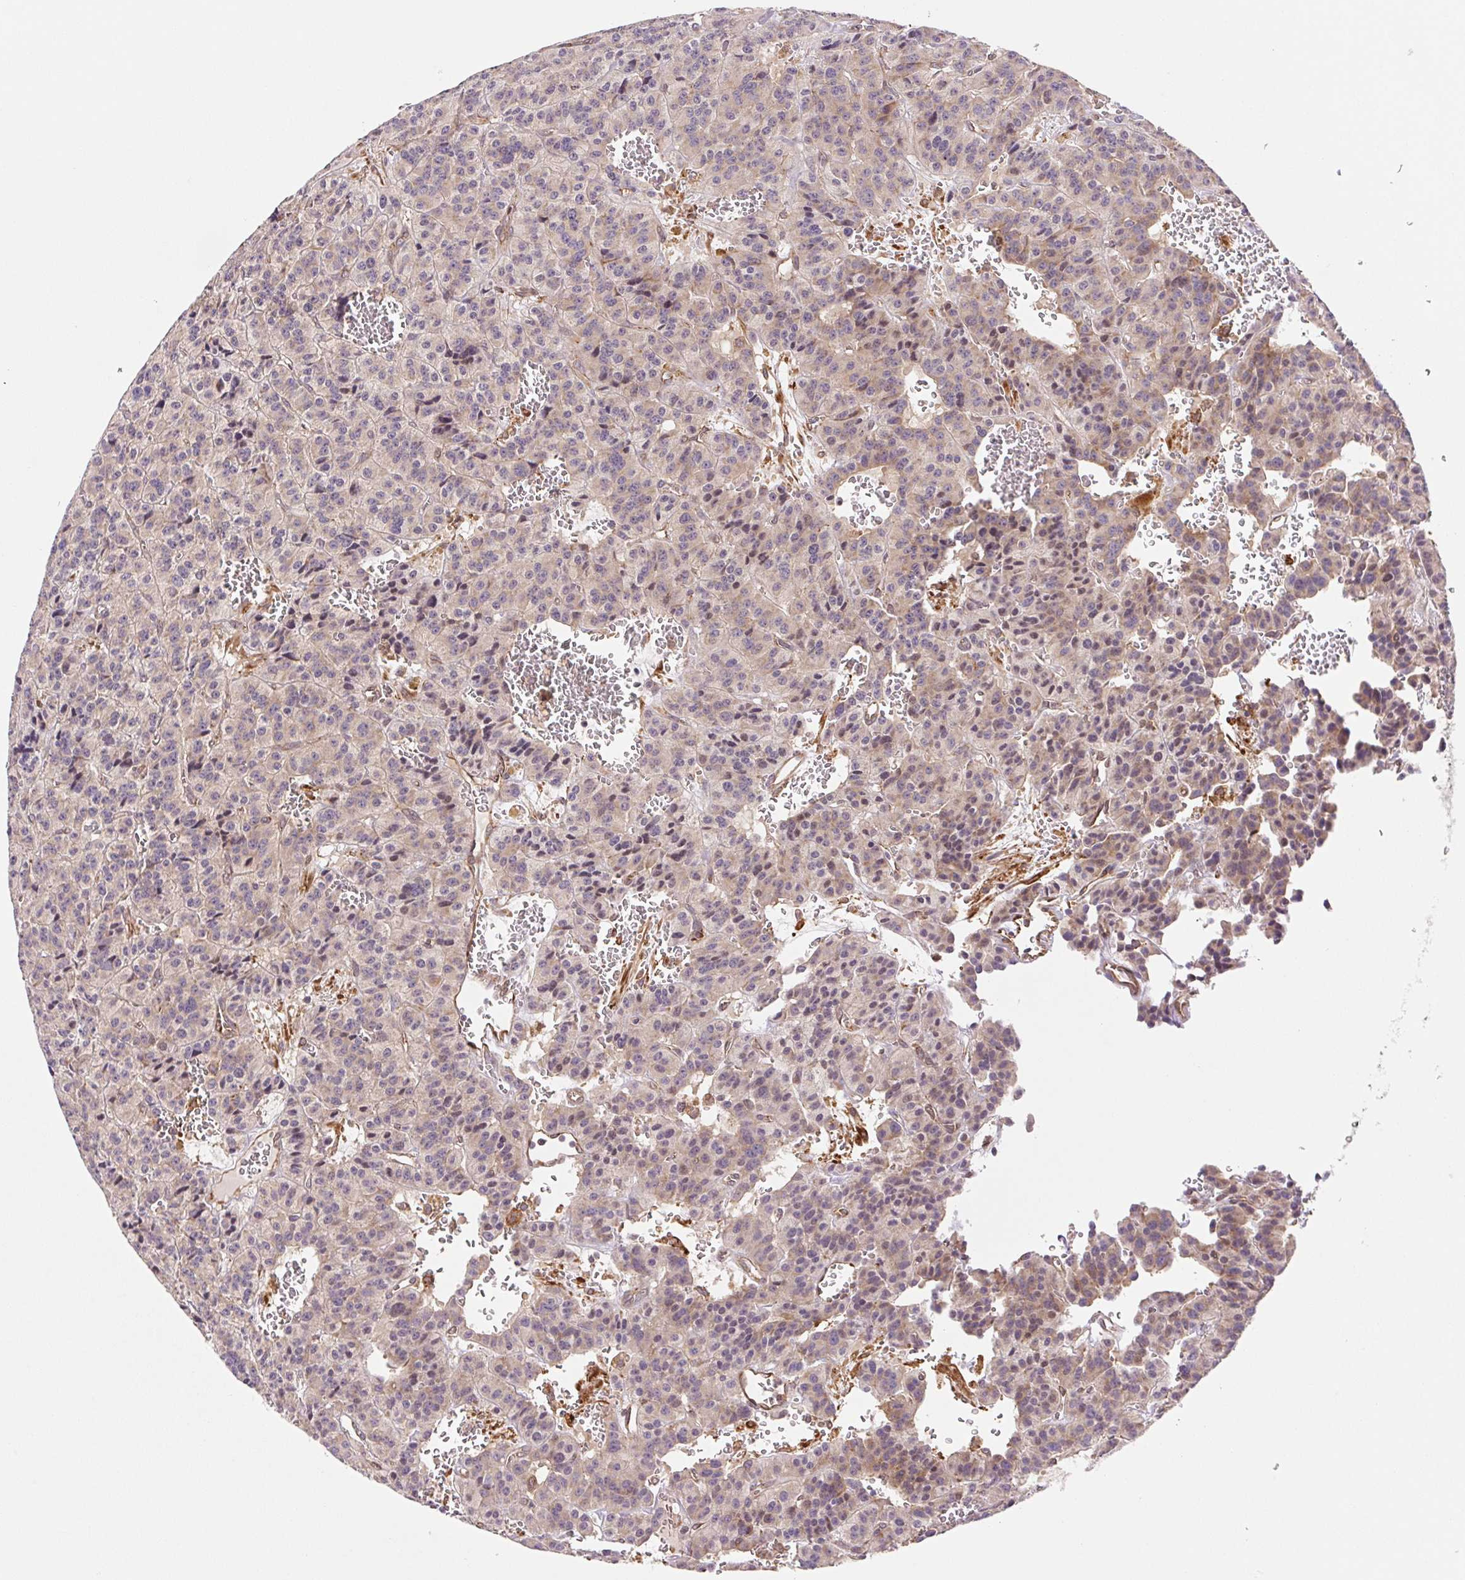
{"staining": {"intensity": "weak", "quantity": "<25%", "location": "cytoplasmic/membranous"}, "tissue": "carcinoid", "cell_type": "Tumor cells", "image_type": "cancer", "snomed": [{"axis": "morphology", "description": "Carcinoid, malignant, NOS"}, {"axis": "topography", "description": "Lung"}], "caption": "Immunohistochemistry (IHC) photomicrograph of carcinoid (malignant) stained for a protein (brown), which reveals no expression in tumor cells.", "gene": "LYPD5", "patient": {"sex": "female", "age": 71}}